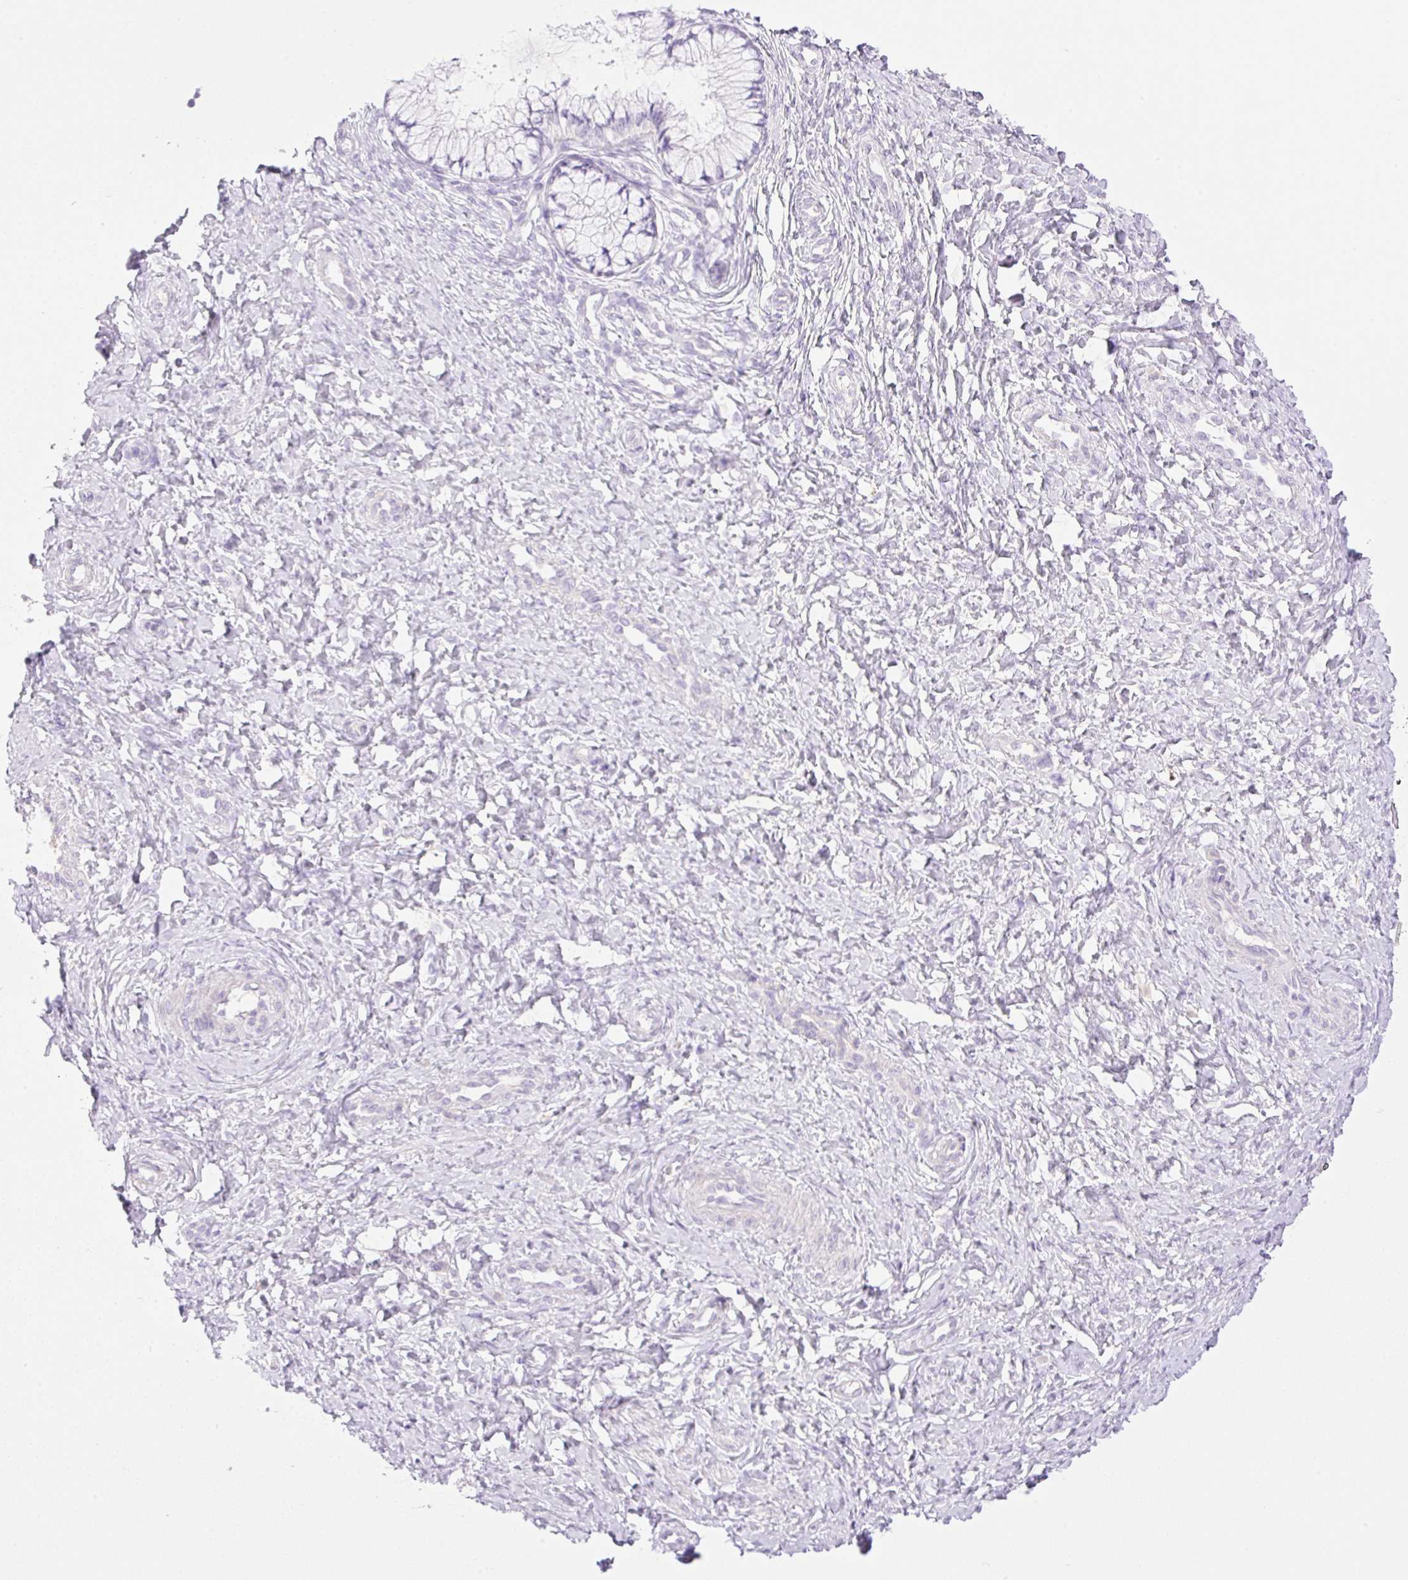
{"staining": {"intensity": "negative", "quantity": "none", "location": "none"}, "tissue": "cervix", "cell_type": "Glandular cells", "image_type": "normal", "snomed": [{"axis": "morphology", "description": "Normal tissue, NOS"}, {"axis": "topography", "description": "Cervix"}], "caption": "Glandular cells show no significant expression in benign cervix. (DAB immunohistochemistry (IHC), high magnification).", "gene": "PALM3", "patient": {"sex": "female", "age": 37}}